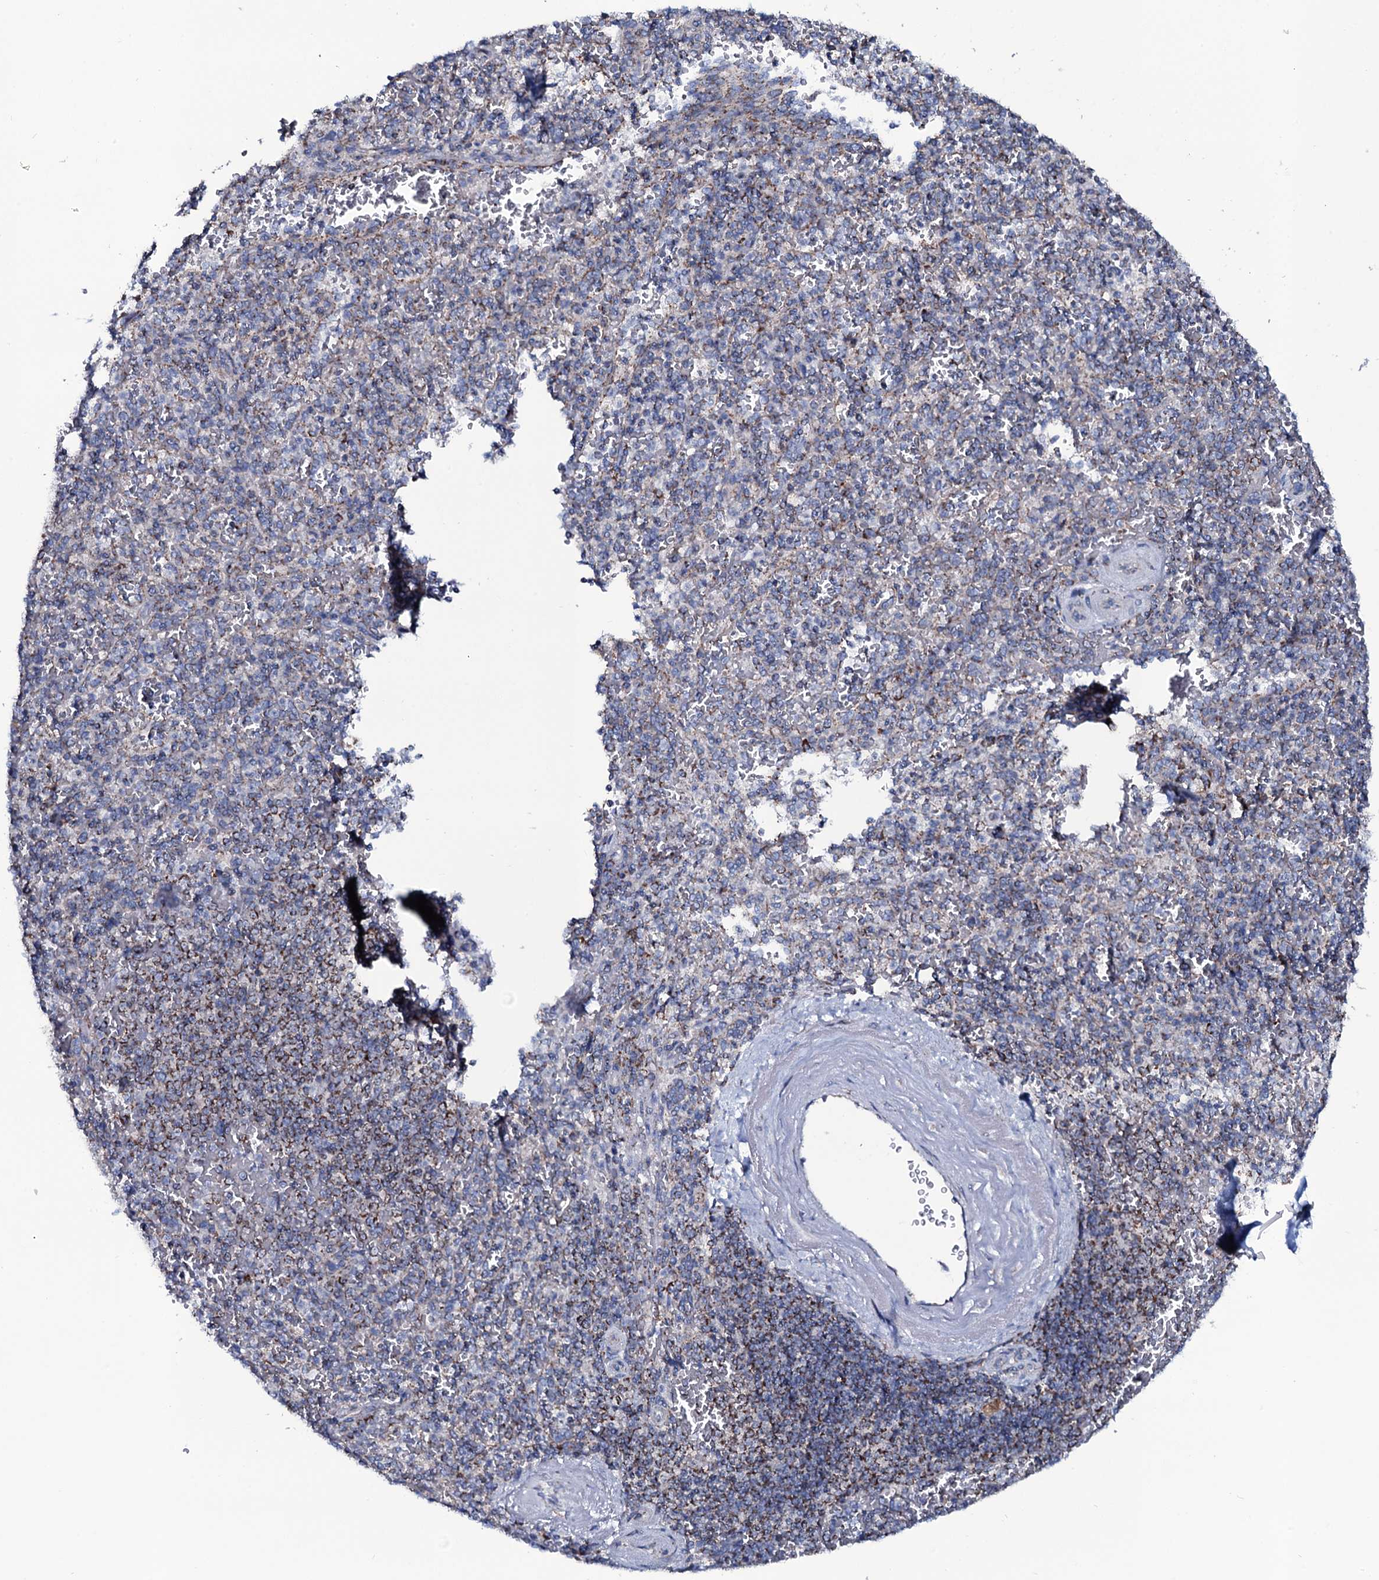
{"staining": {"intensity": "strong", "quantity": "25%-75%", "location": "cytoplasmic/membranous"}, "tissue": "spleen", "cell_type": "Cells in red pulp", "image_type": "normal", "snomed": [{"axis": "morphology", "description": "Normal tissue, NOS"}, {"axis": "topography", "description": "Spleen"}], "caption": "IHC (DAB (3,3'-diaminobenzidine)) staining of unremarkable spleen shows strong cytoplasmic/membranous protein positivity in approximately 25%-75% of cells in red pulp.", "gene": "MRPS35", "patient": {"sex": "male", "age": 82}}